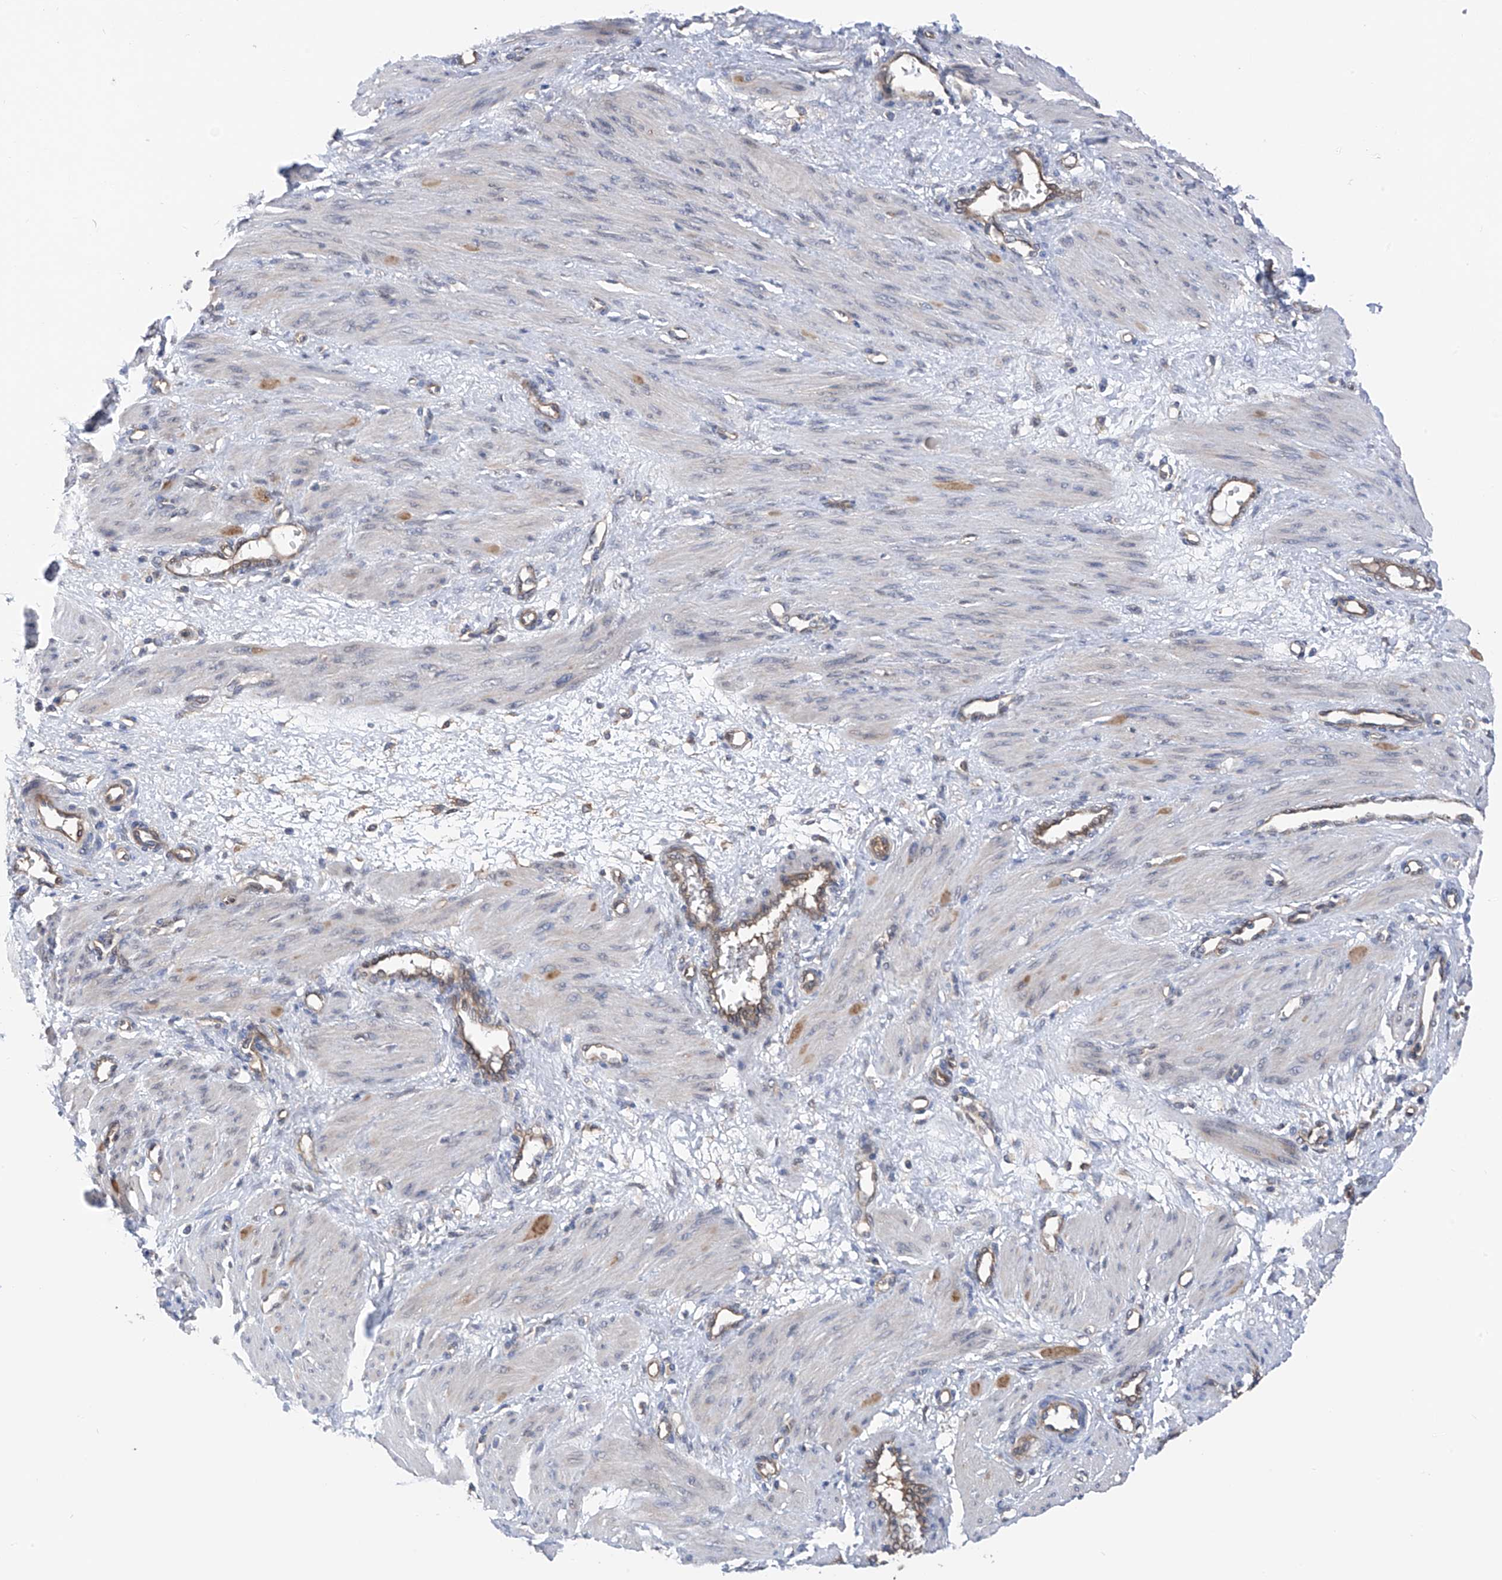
{"staining": {"intensity": "negative", "quantity": "none", "location": "none"}, "tissue": "smooth muscle", "cell_type": "Smooth muscle cells", "image_type": "normal", "snomed": [{"axis": "morphology", "description": "Normal tissue, NOS"}, {"axis": "topography", "description": "Endometrium"}], "caption": "Immunohistochemistry (IHC) of unremarkable human smooth muscle displays no staining in smooth muscle cells.", "gene": "CHPF", "patient": {"sex": "female", "age": 33}}